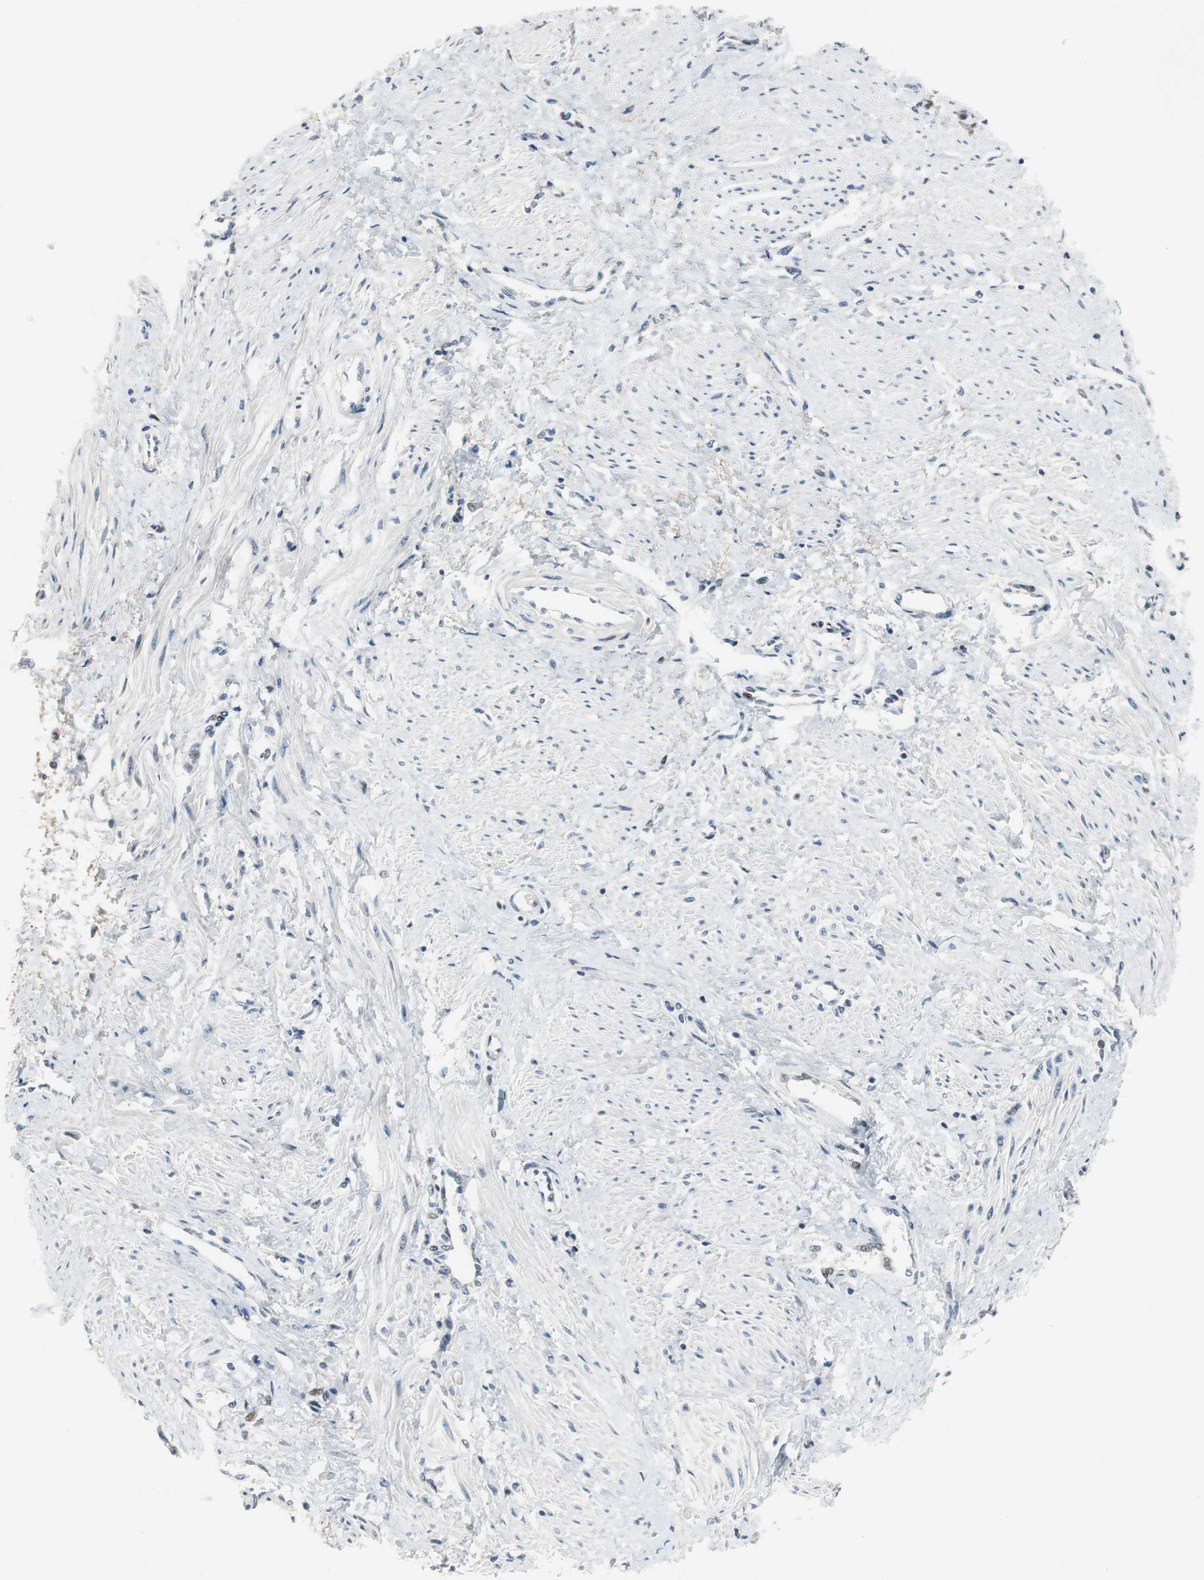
{"staining": {"intensity": "negative", "quantity": "none", "location": "none"}, "tissue": "smooth muscle", "cell_type": "Smooth muscle cells", "image_type": "normal", "snomed": [{"axis": "morphology", "description": "Normal tissue, NOS"}, {"axis": "topography", "description": "Smooth muscle"}, {"axis": "topography", "description": "Uterus"}], "caption": "A photomicrograph of smooth muscle stained for a protein shows no brown staining in smooth muscle cells. (Stains: DAB (3,3'-diaminobenzidine) IHC with hematoxylin counter stain, Microscopy: brightfield microscopy at high magnification).", "gene": "AJUBA", "patient": {"sex": "female", "age": 39}}